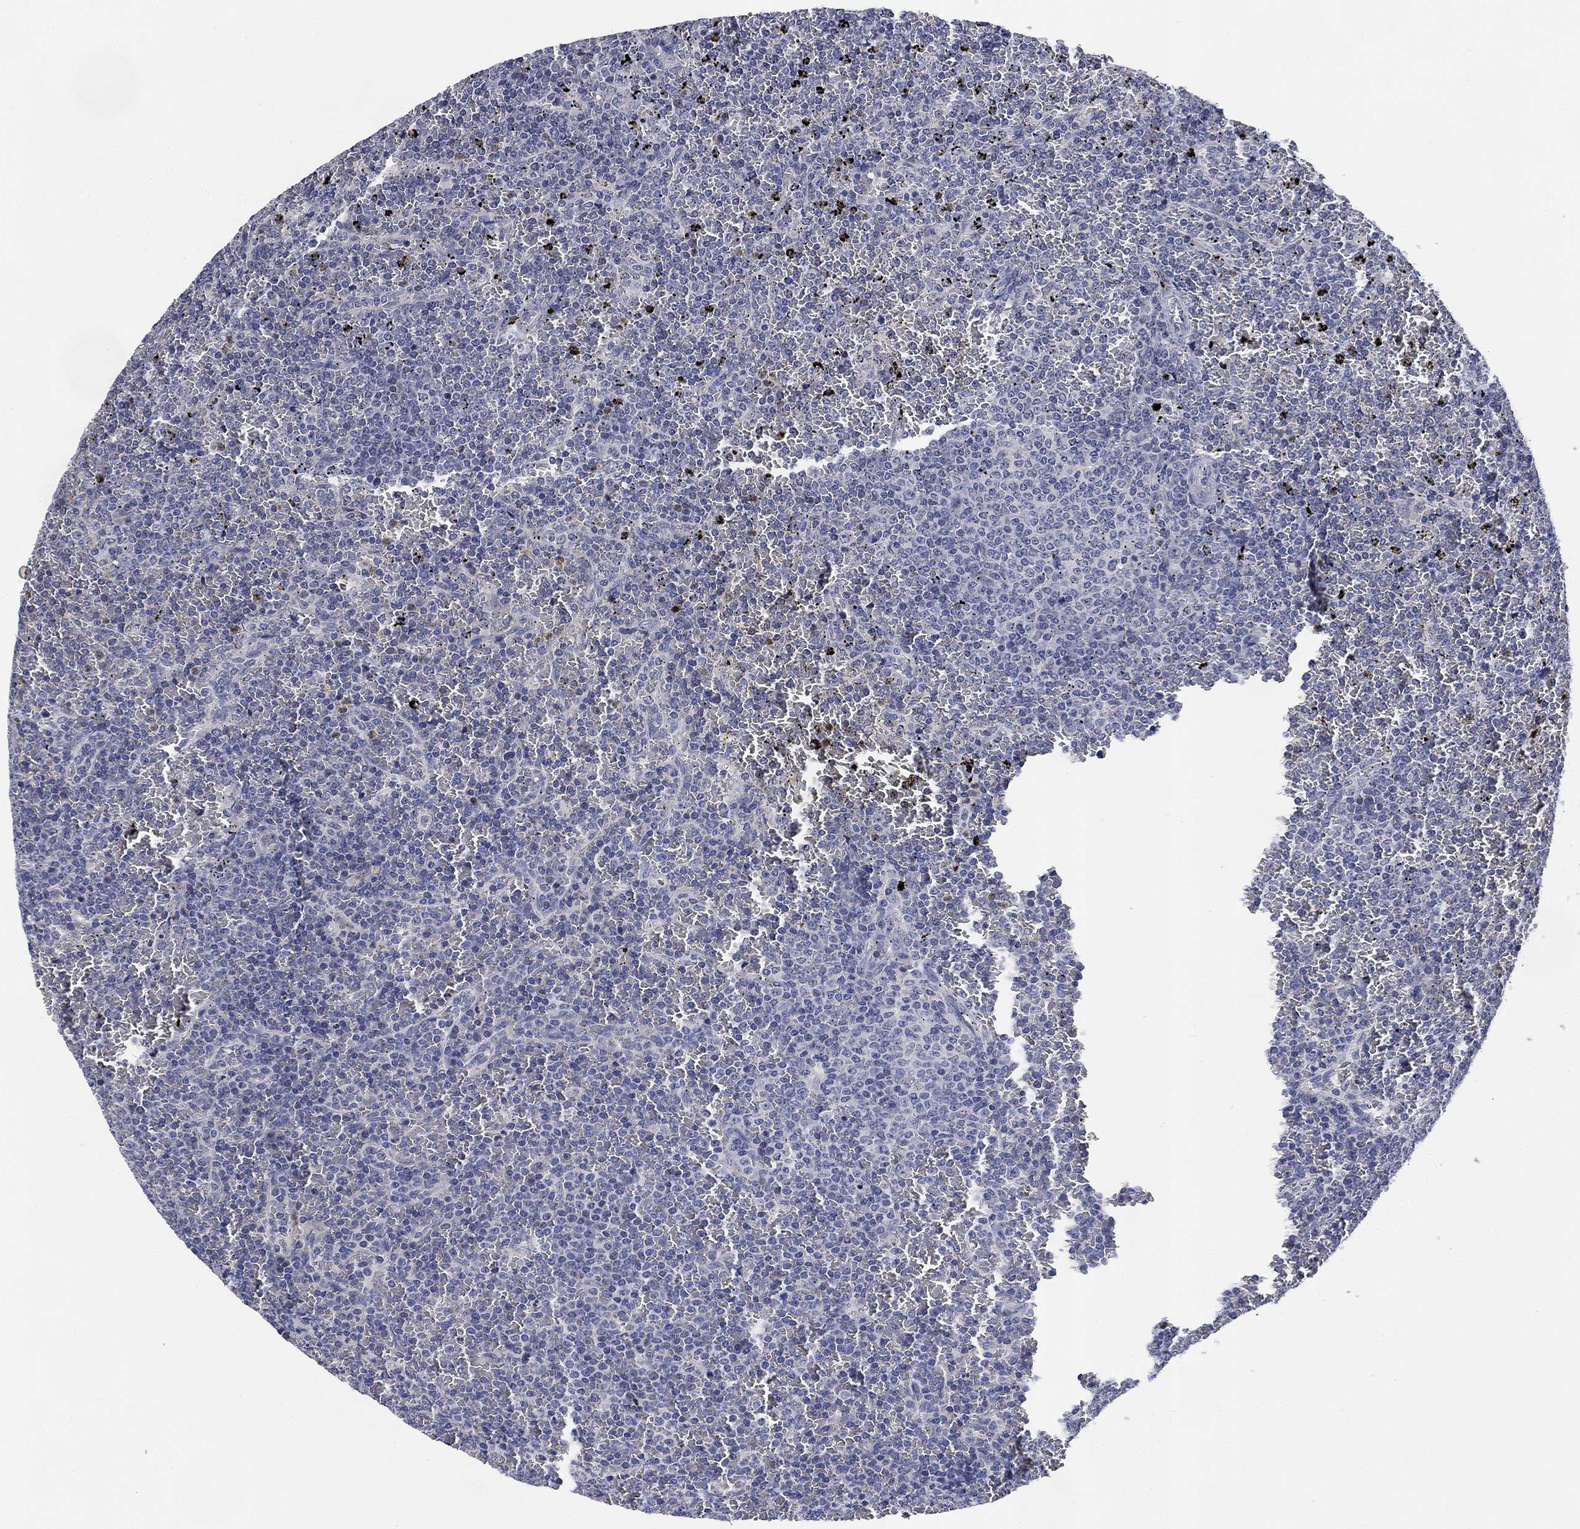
{"staining": {"intensity": "negative", "quantity": "none", "location": "none"}, "tissue": "lymphoma", "cell_type": "Tumor cells", "image_type": "cancer", "snomed": [{"axis": "morphology", "description": "Malignant lymphoma, non-Hodgkin's type, Low grade"}, {"axis": "topography", "description": "Spleen"}], "caption": "High magnification brightfield microscopy of low-grade malignant lymphoma, non-Hodgkin's type stained with DAB (brown) and counterstained with hematoxylin (blue): tumor cells show no significant expression.", "gene": "DAZL", "patient": {"sex": "female", "age": 77}}